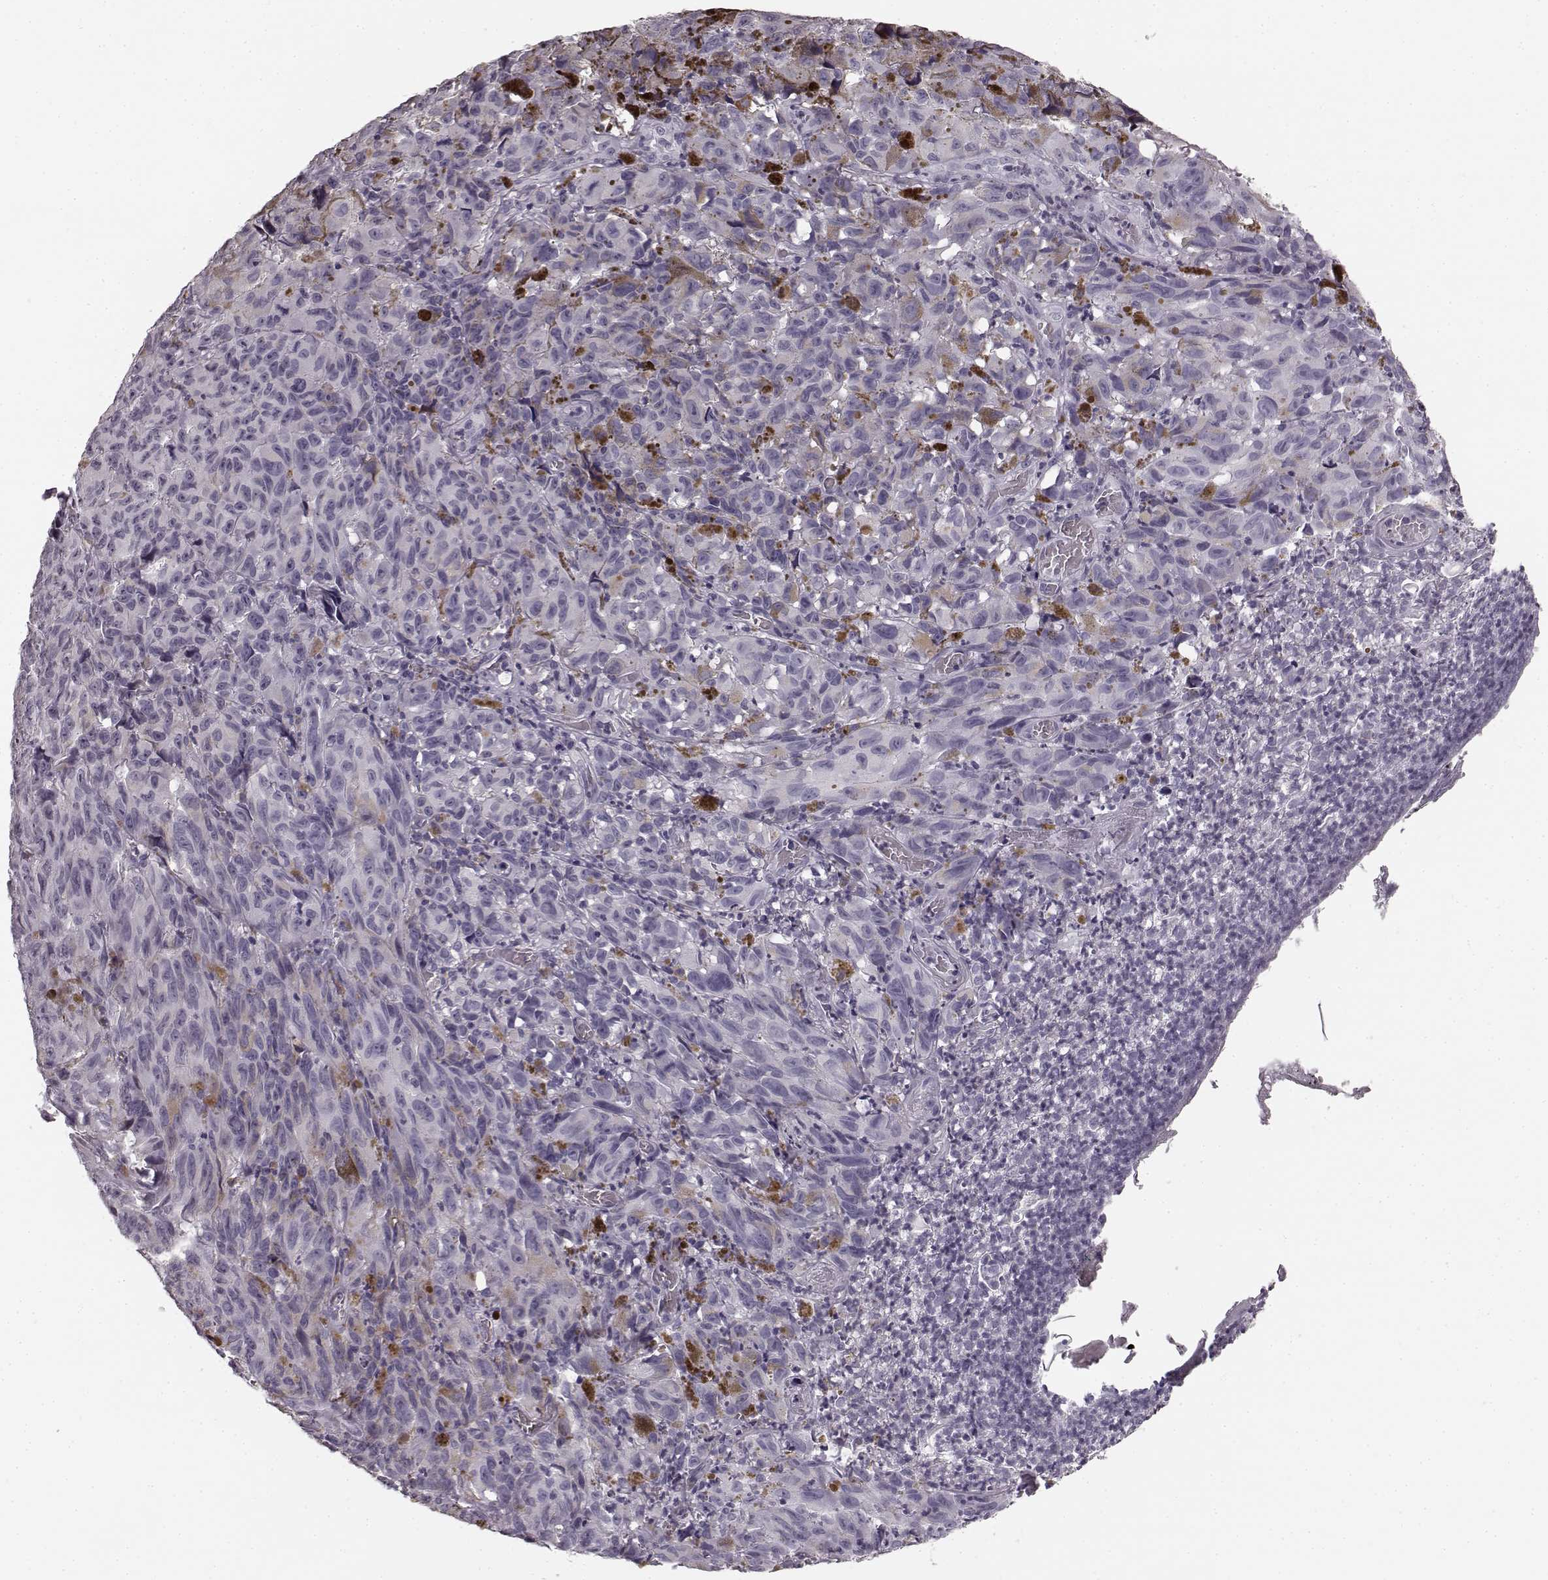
{"staining": {"intensity": "negative", "quantity": "none", "location": "none"}, "tissue": "melanoma", "cell_type": "Tumor cells", "image_type": "cancer", "snomed": [{"axis": "morphology", "description": "Malignant melanoma, NOS"}, {"axis": "topography", "description": "Vulva, labia, clitoris and Bartholin´s gland, NO"}], "caption": "A micrograph of melanoma stained for a protein reveals no brown staining in tumor cells.", "gene": "TMPRSS15", "patient": {"sex": "female", "age": 75}}